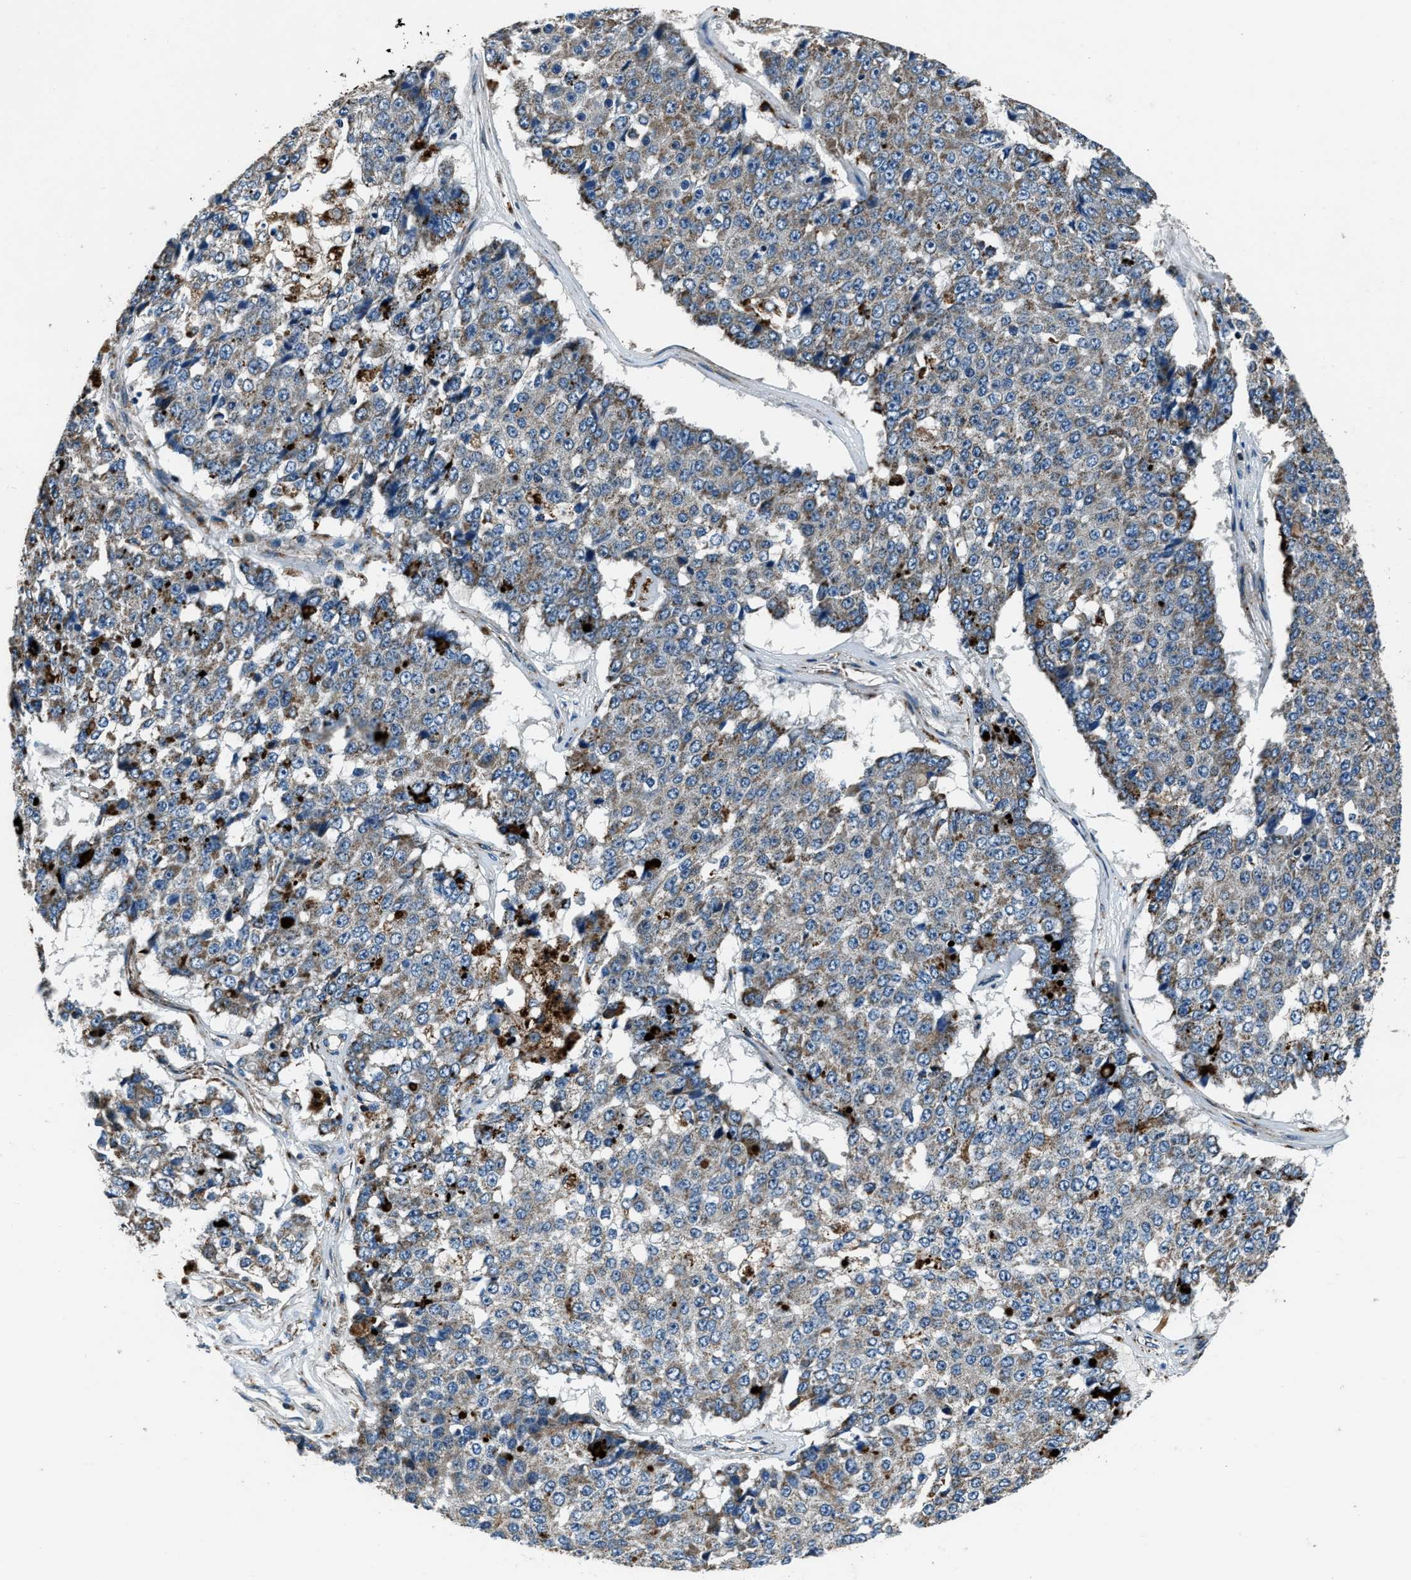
{"staining": {"intensity": "moderate", "quantity": "<25%", "location": "cytoplasmic/membranous"}, "tissue": "pancreatic cancer", "cell_type": "Tumor cells", "image_type": "cancer", "snomed": [{"axis": "morphology", "description": "Adenocarcinoma, NOS"}, {"axis": "topography", "description": "Pancreas"}], "caption": "This is an image of IHC staining of adenocarcinoma (pancreatic), which shows moderate staining in the cytoplasmic/membranous of tumor cells.", "gene": "OGDH", "patient": {"sex": "male", "age": 50}}